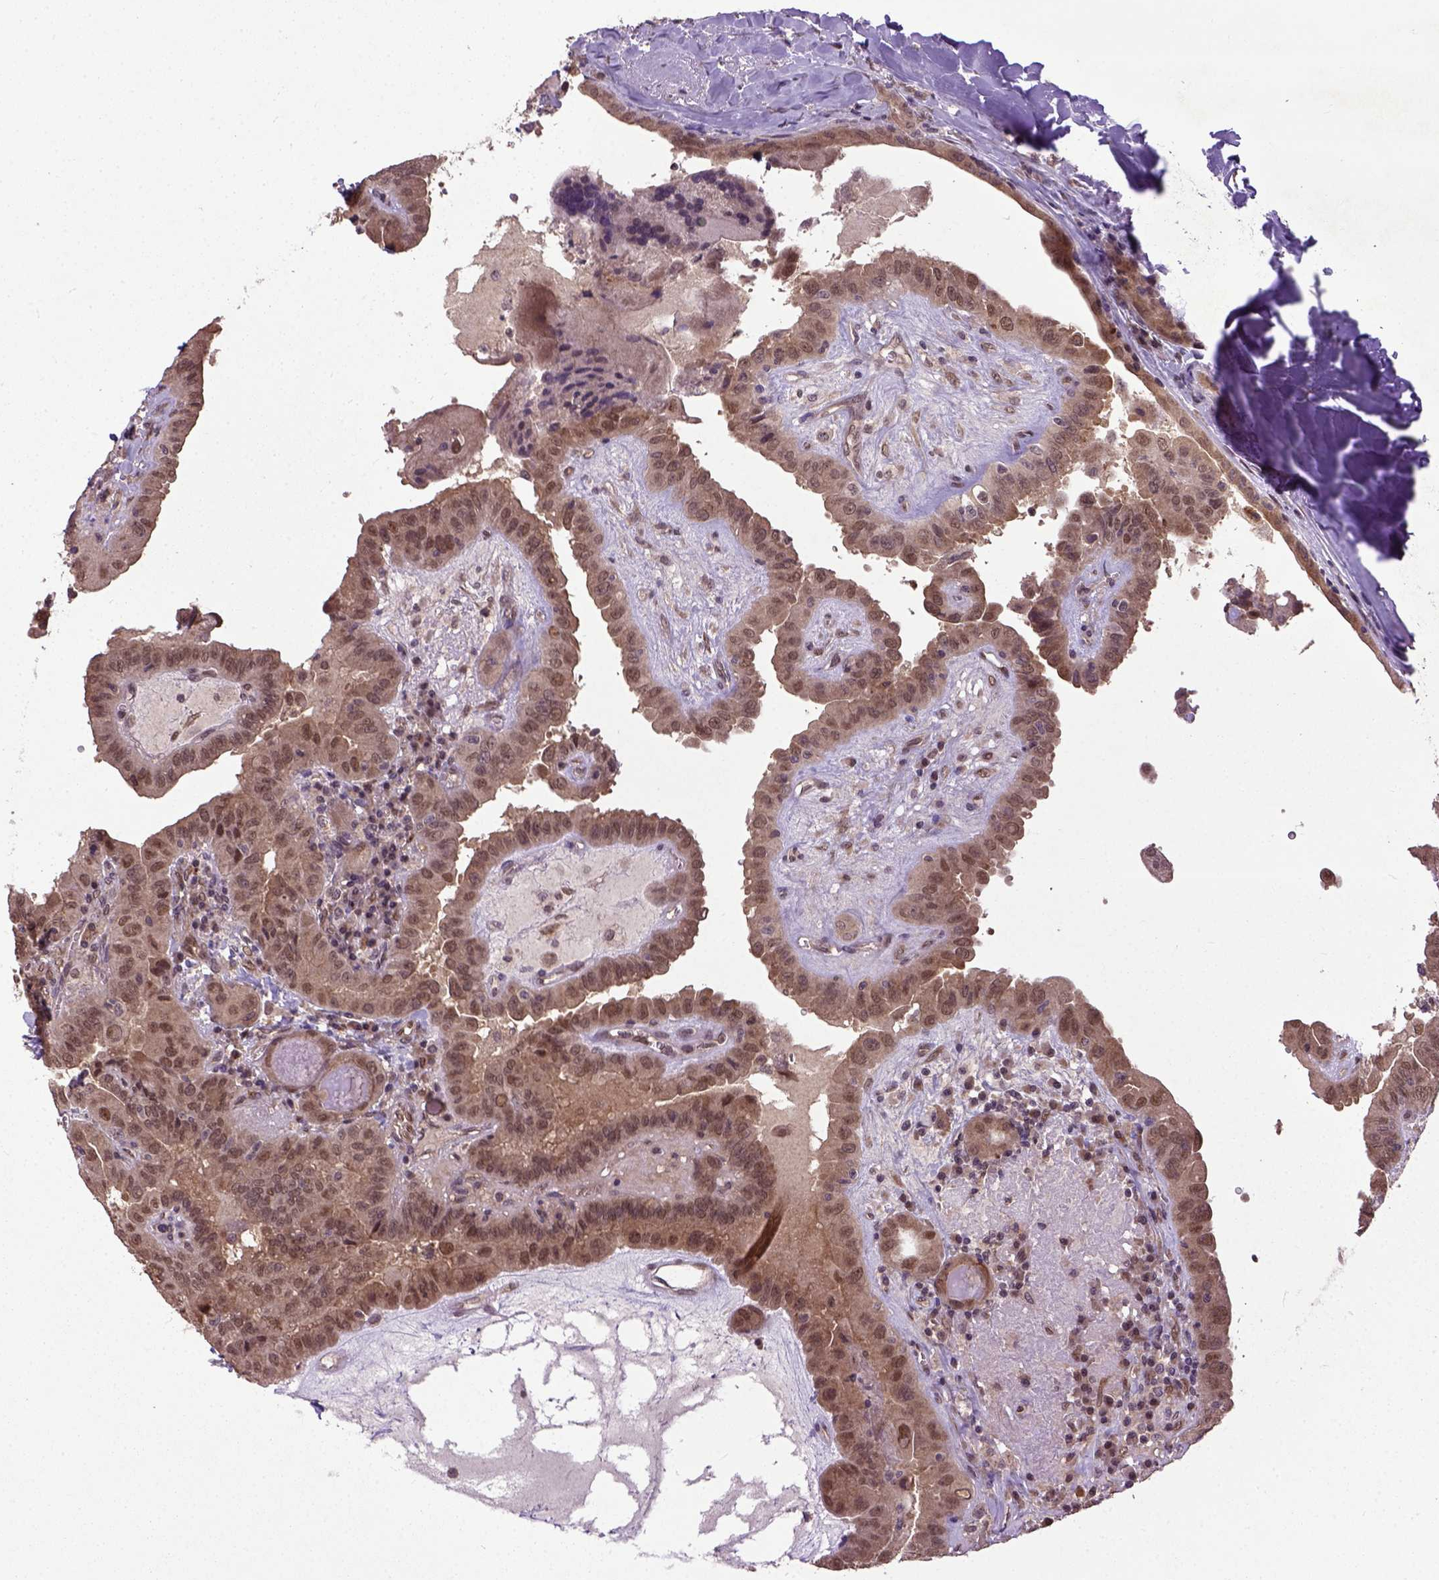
{"staining": {"intensity": "moderate", "quantity": ">75%", "location": "cytoplasmic/membranous,nuclear"}, "tissue": "thyroid cancer", "cell_type": "Tumor cells", "image_type": "cancer", "snomed": [{"axis": "morphology", "description": "Papillary adenocarcinoma, NOS"}, {"axis": "topography", "description": "Thyroid gland"}], "caption": "Thyroid papillary adenocarcinoma stained with IHC demonstrates moderate cytoplasmic/membranous and nuclear staining in about >75% of tumor cells. The staining was performed using DAB, with brown indicating positive protein expression. Nuclei are stained blue with hematoxylin.", "gene": "UBA3", "patient": {"sex": "female", "age": 37}}